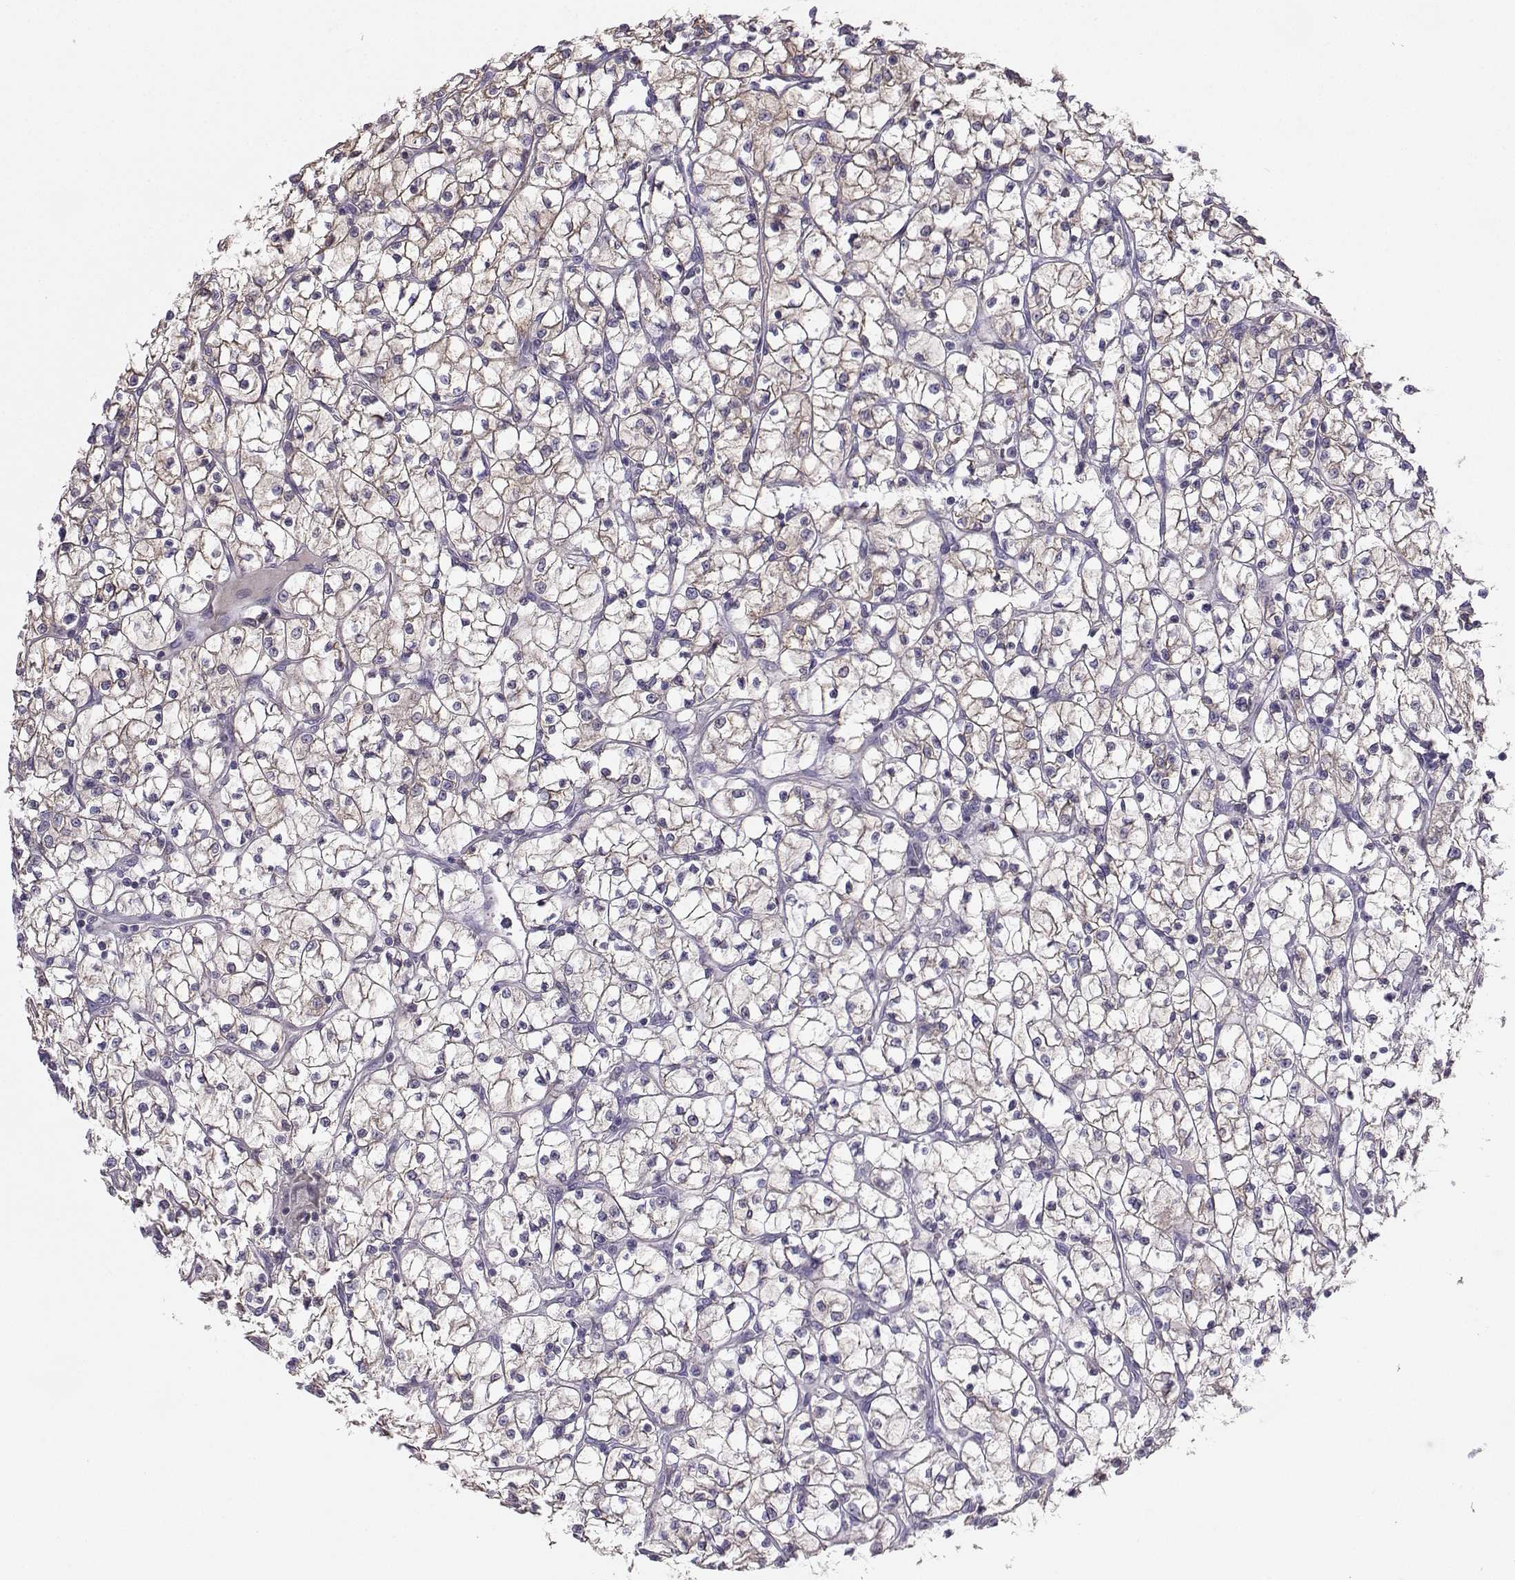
{"staining": {"intensity": "weak", "quantity": "25%-75%", "location": "cytoplasmic/membranous"}, "tissue": "renal cancer", "cell_type": "Tumor cells", "image_type": "cancer", "snomed": [{"axis": "morphology", "description": "Adenocarcinoma, NOS"}, {"axis": "topography", "description": "Kidney"}], "caption": "Immunohistochemistry of human renal cancer (adenocarcinoma) reveals low levels of weak cytoplasmic/membranous staining in approximately 25%-75% of tumor cells.", "gene": "DCLK3", "patient": {"sex": "female", "age": 64}}